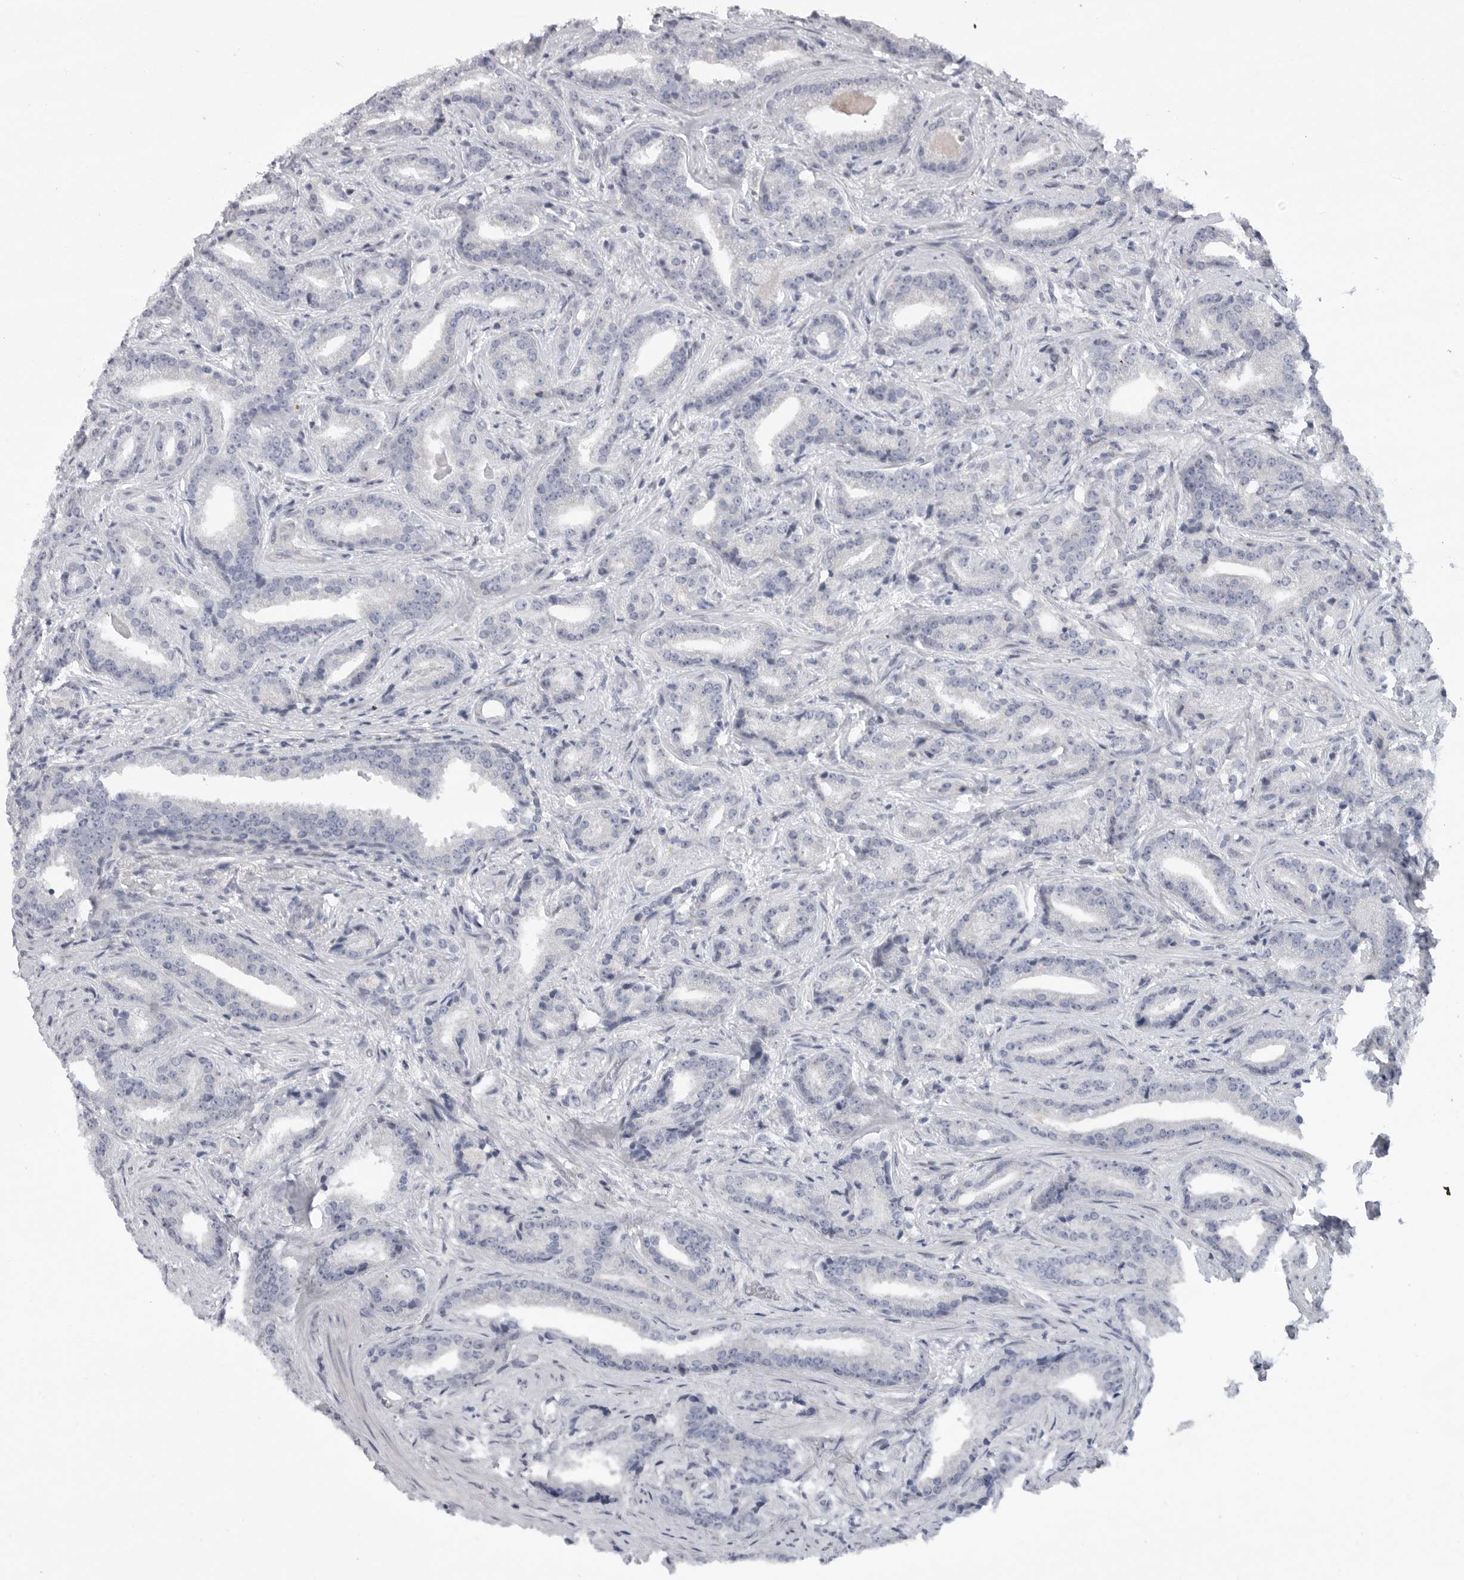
{"staining": {"intensity": "negative", "quantity": "none", "location": "none"}, "tissue": "prostate cancer", "cell_type": "Tumor cells", "image_type": "cancer", "snomed": [{"axis": "morphology", "description": "Adenocarcinoma, Low grade"}, {"axis": "topography", "description": "Prostate"}], "caption": "Histopathology image shows no significant protein positivity in tumor cells of prostate adenocarcinoma (low-grade). The staining is performed using DAB (3,3'-diaminobenzidine) brown chromogen with nuclei counter-stained in using hematoxylin.", "gene": "FBXO43", "patient": {"sex": "male", "age": 67}}